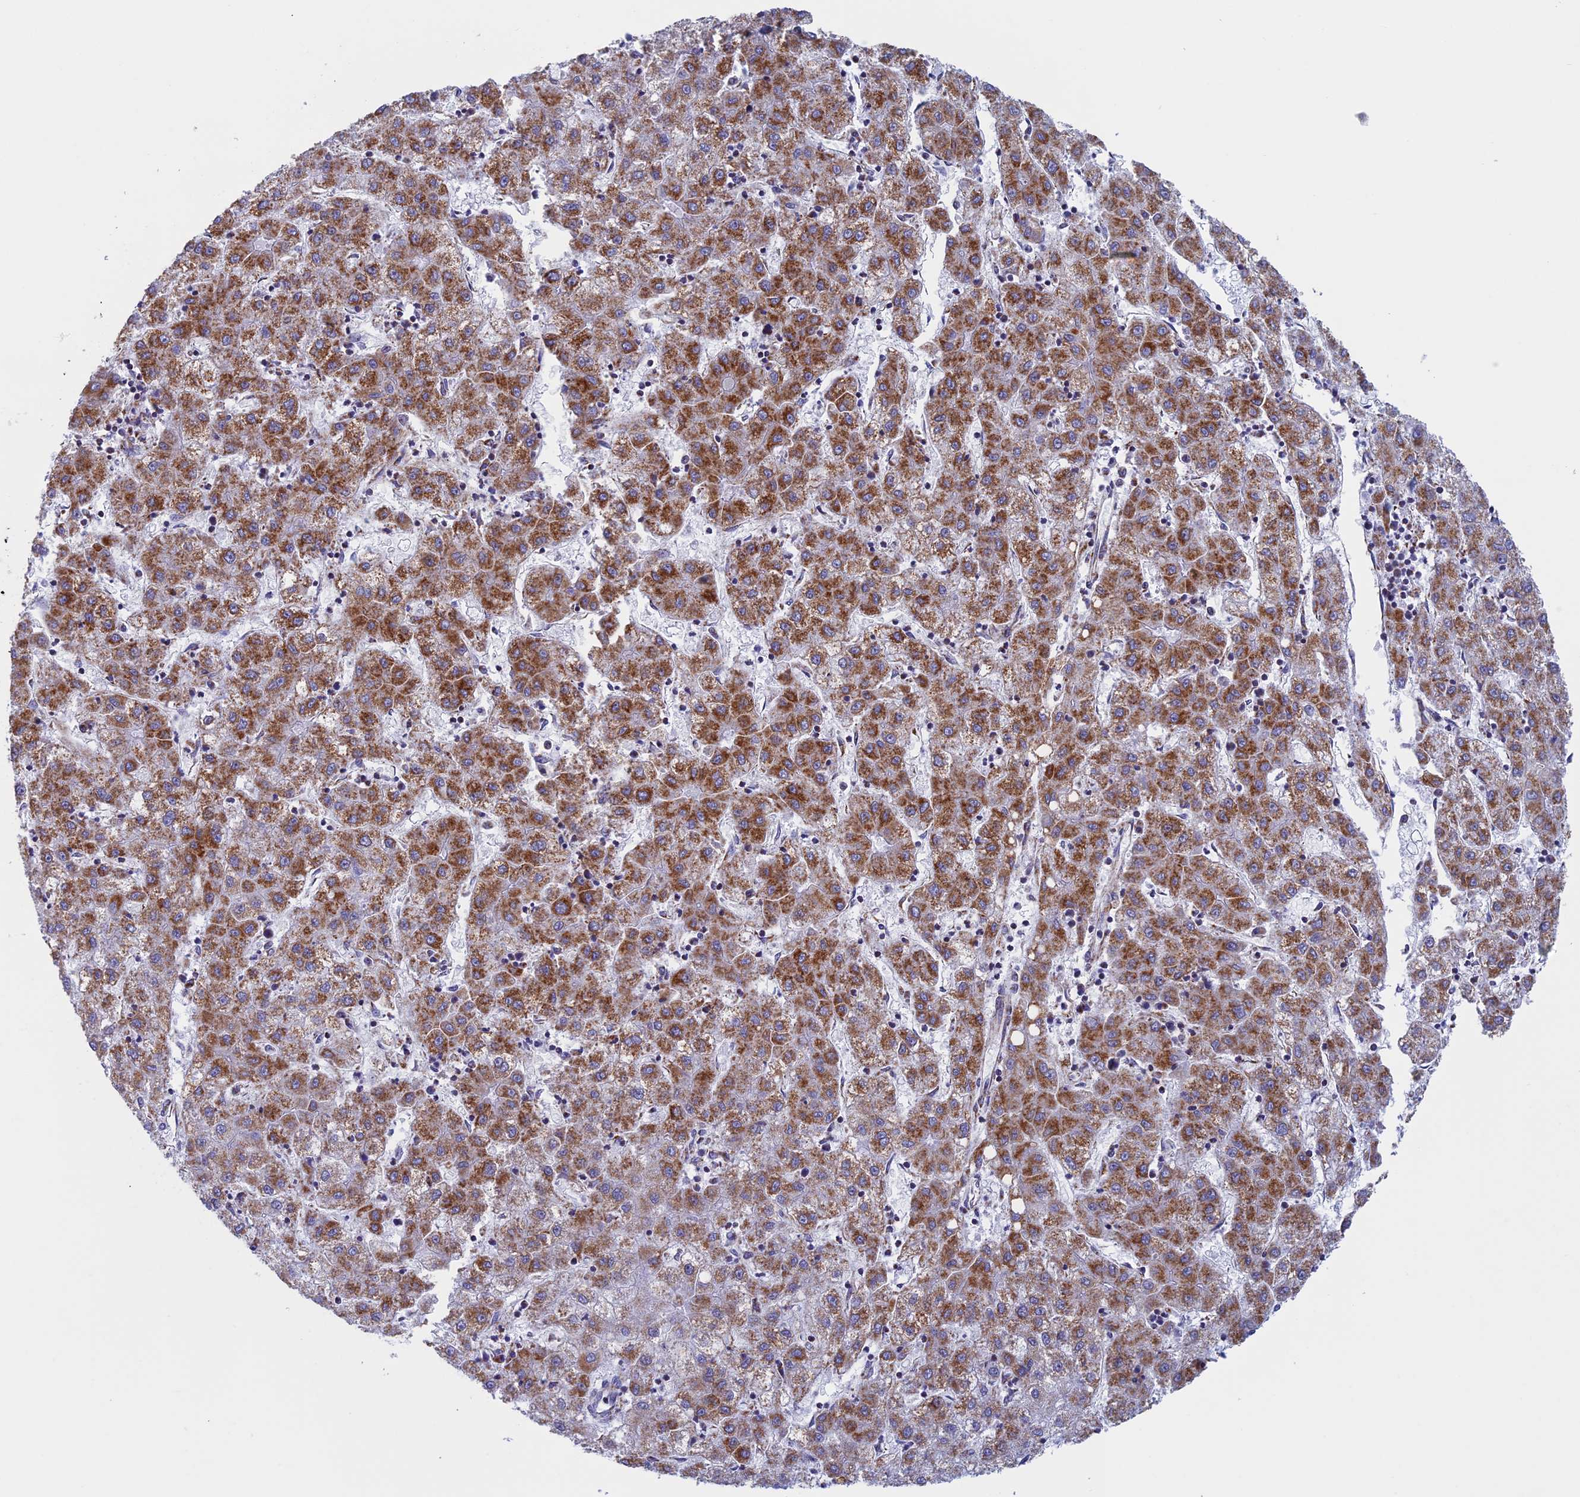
{"staining": {"intensity": "moderate", "quantity": ">75%", "location": "cytoplasmic/membranous"}, "tissue": "liver cancer", "cell_type": "Tumor cells", "image_type": "cancer", "snomed": [{"axis": "morphology", "description": "Carcinoma, Hepatocellular, NOS"}, {"axis": "topography", "description": "Liver"}], "caption": "IHC (DAB) staining of human liver cancer (hepatocellular carcinoma) exhibits moderate cytoplasmic/membranous protein positivity in about >75% of tumor cells.", "gene": "NDUFB9", "patient": {"sex": "male", "age": 72}}